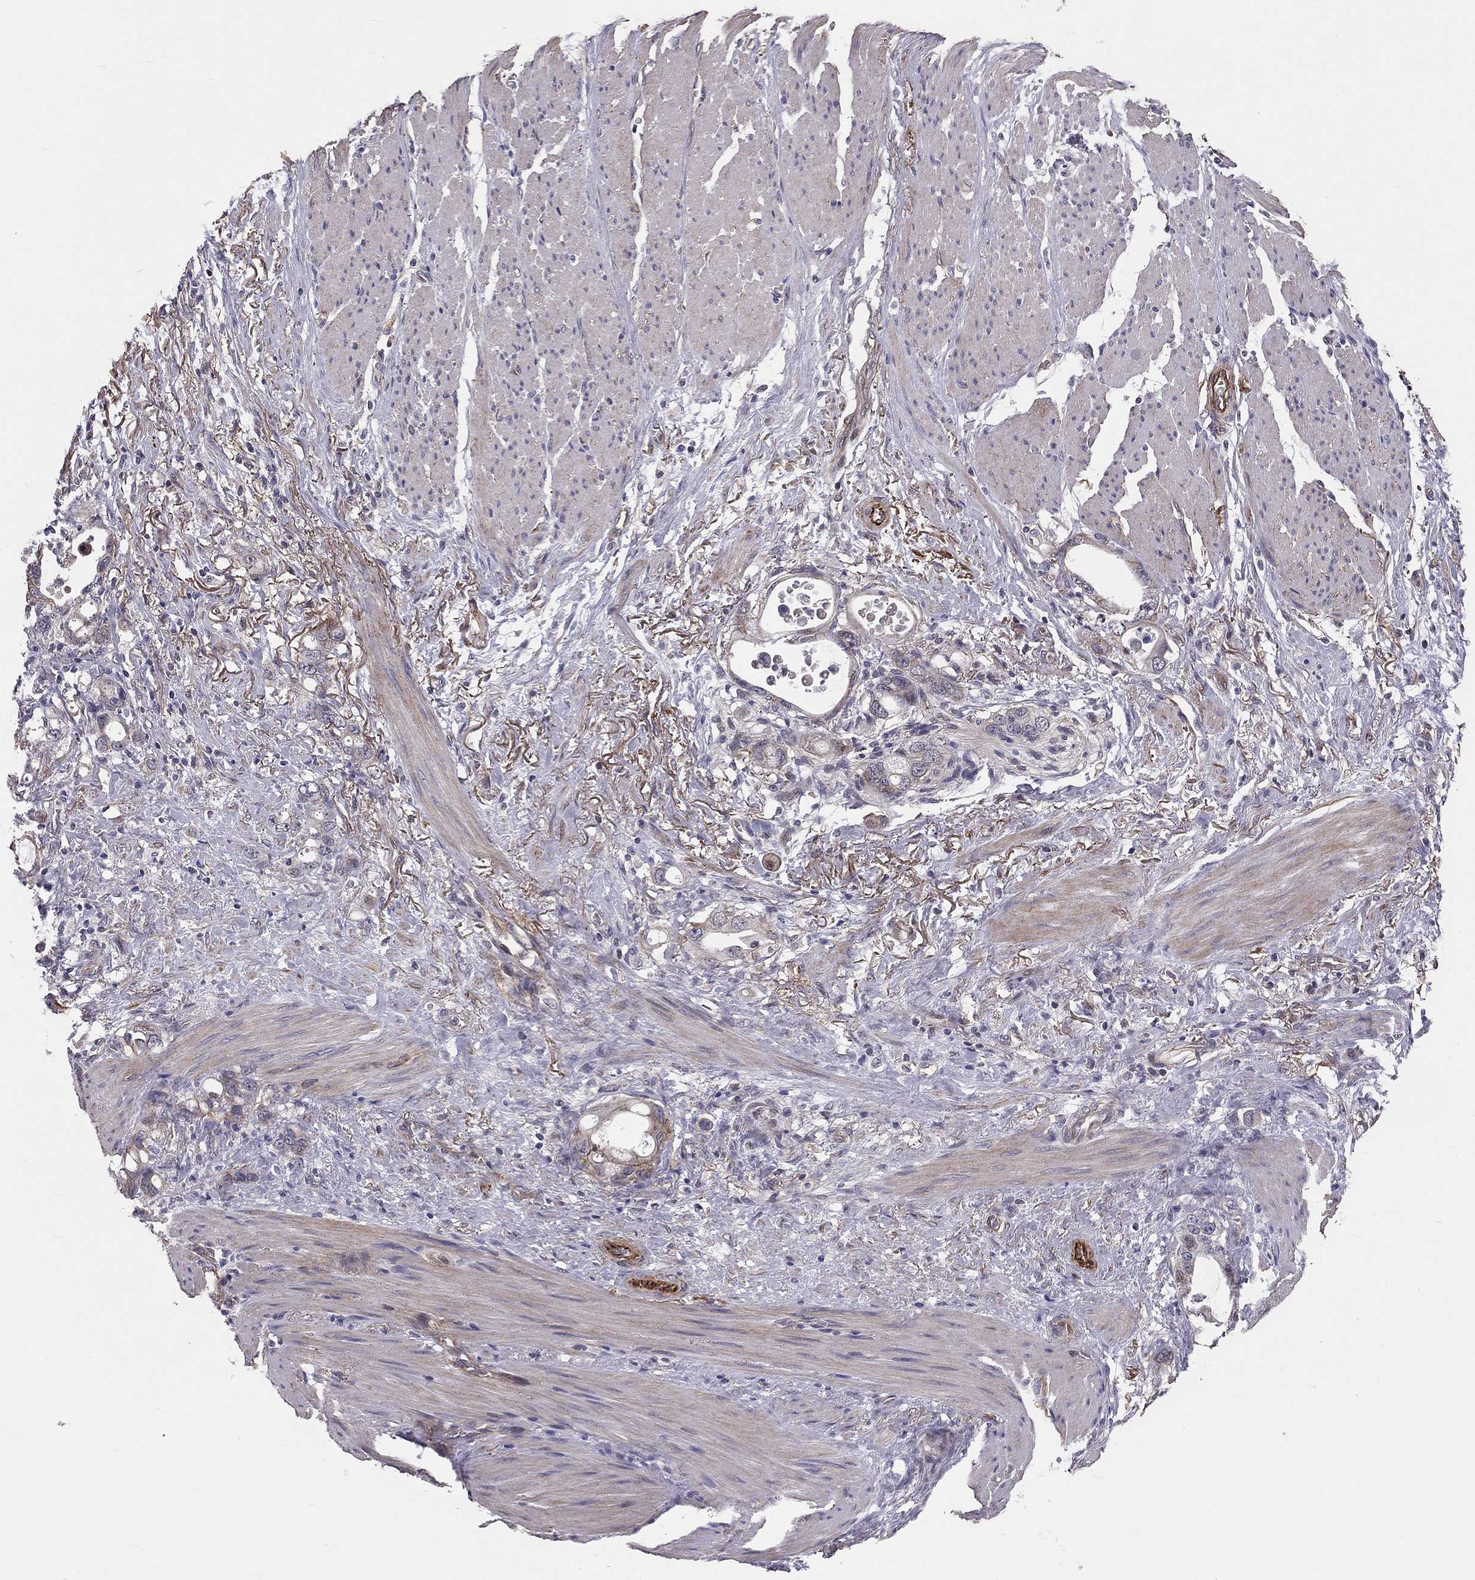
{"staining": {"intensity": "moderate", "quantity": "<25%", "location": "cytoplasmic/membranous"}, "tissue": "stomach cancer", "cell_type": "Tumor cells", "image_type": "cancer", "snomed": [{"axis": "morphology", "description": "Adenocarcinoma, NOS"}, {"axis": "topography", "description": "Stomach, upper"}], "caption": "Protein staining of stomach cancer (adenocarcinoma) tissue shows moderate cytoplasmic/membranous staining in about <25% of tumor cells.", "gene": "GJB4", "patient": {"sex": "male", "age": 74}}